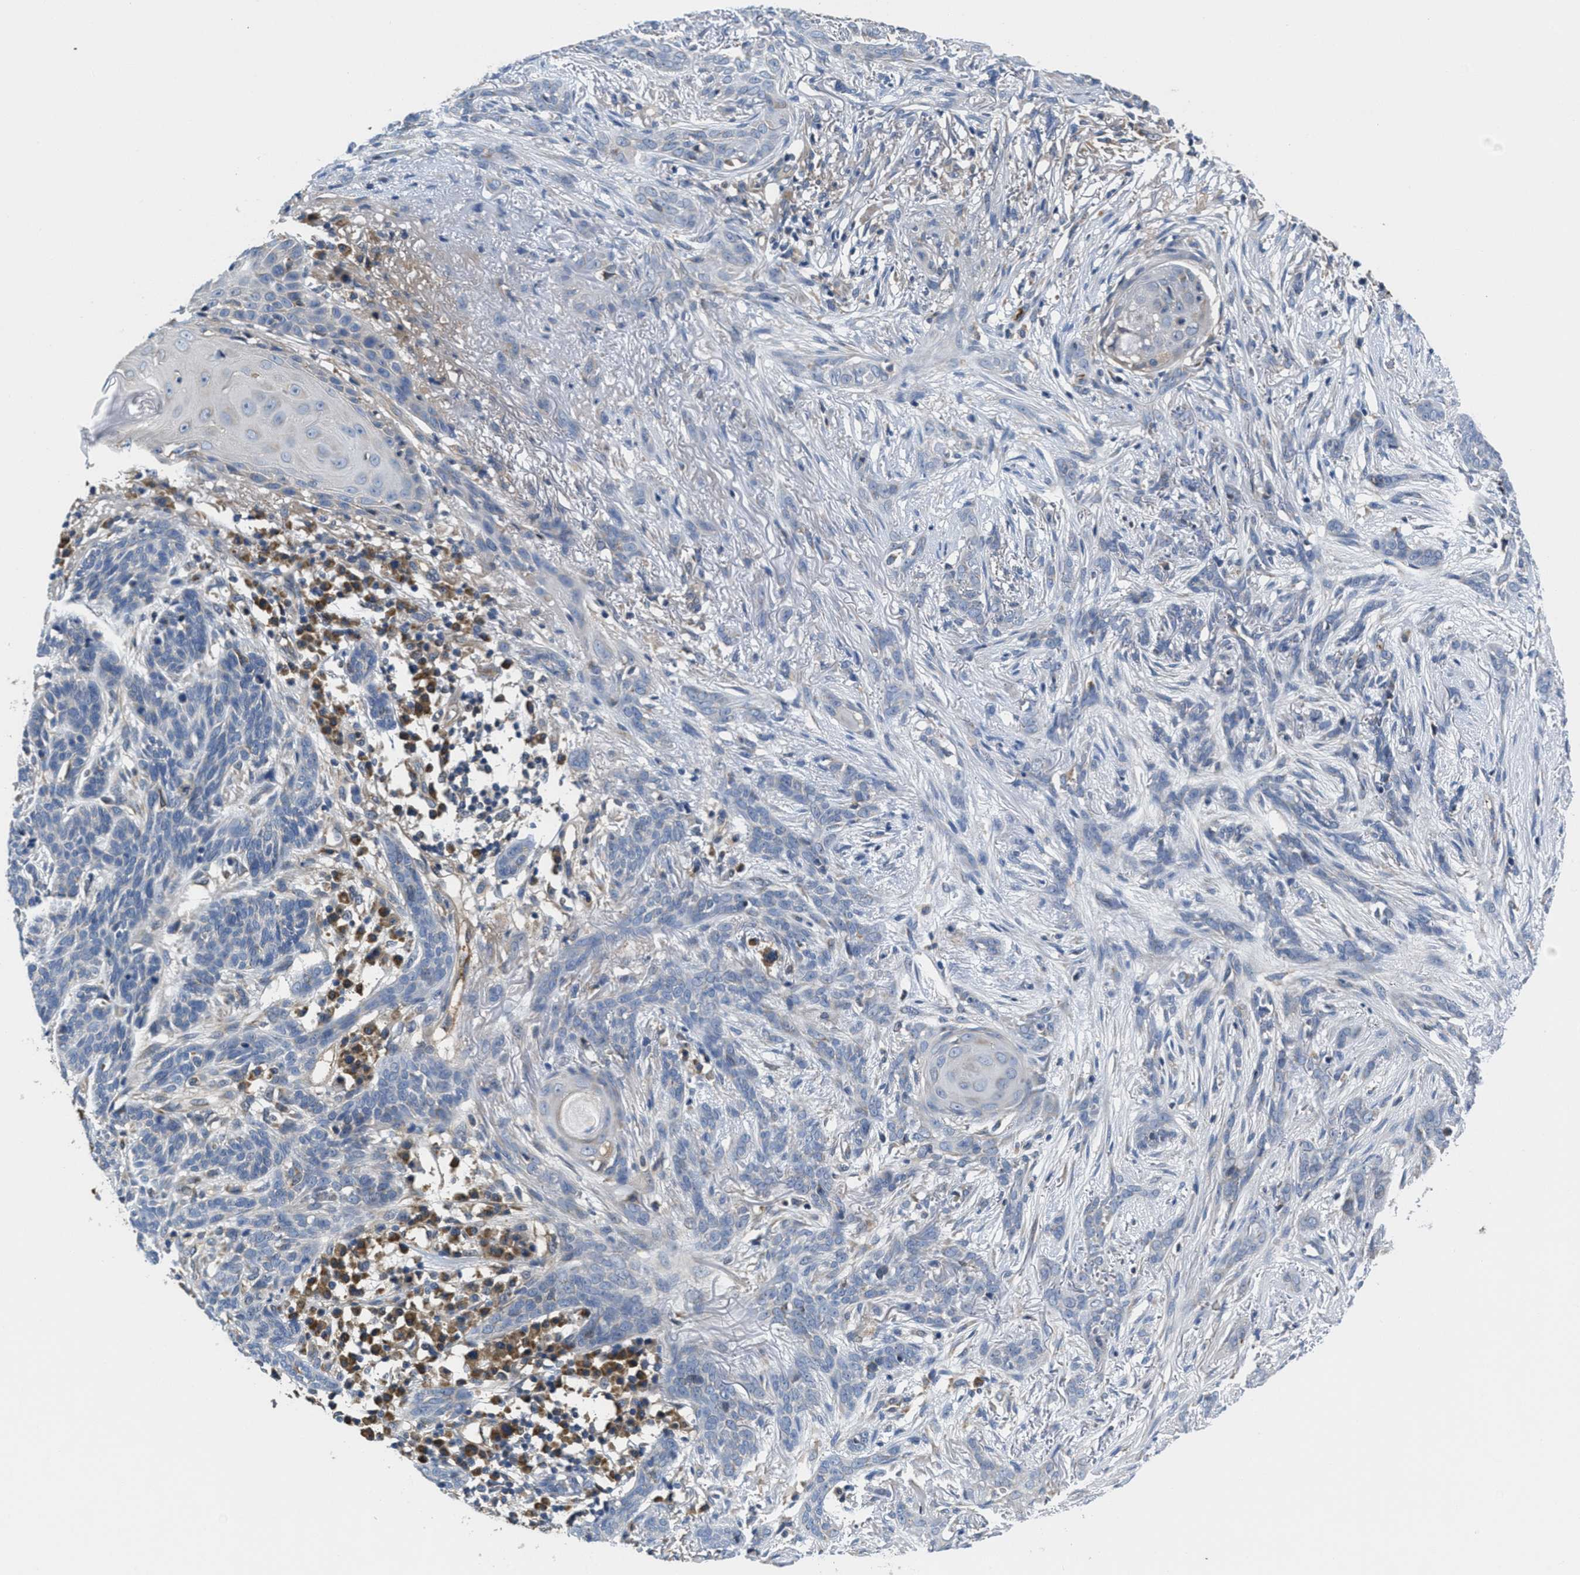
{"staining": {"intensity": "weak", "quantity": "<25%", "location": "cytoplasmic/membranous"}, "tissue": "skin cancer", "cell_type": "Tumor cells", "image_type": "cancer", "snomed": [{"axis": "morphology", "description": "Basal cell carcinoma"}, {"axis": "morphology", "description": "Adnexal tumor, benign"}, {"axis": "topography", "description": "Skin"}], "caption": "Immunohistochemical staining of human benign adnexal tumor (skin) exhibits no significant staining in tumor cells. (DAB (3,3'-diaminobenzidine) IHC, high magnification).", "gene": "GALK1", "patient": {"sex": "female", "age": 42}}